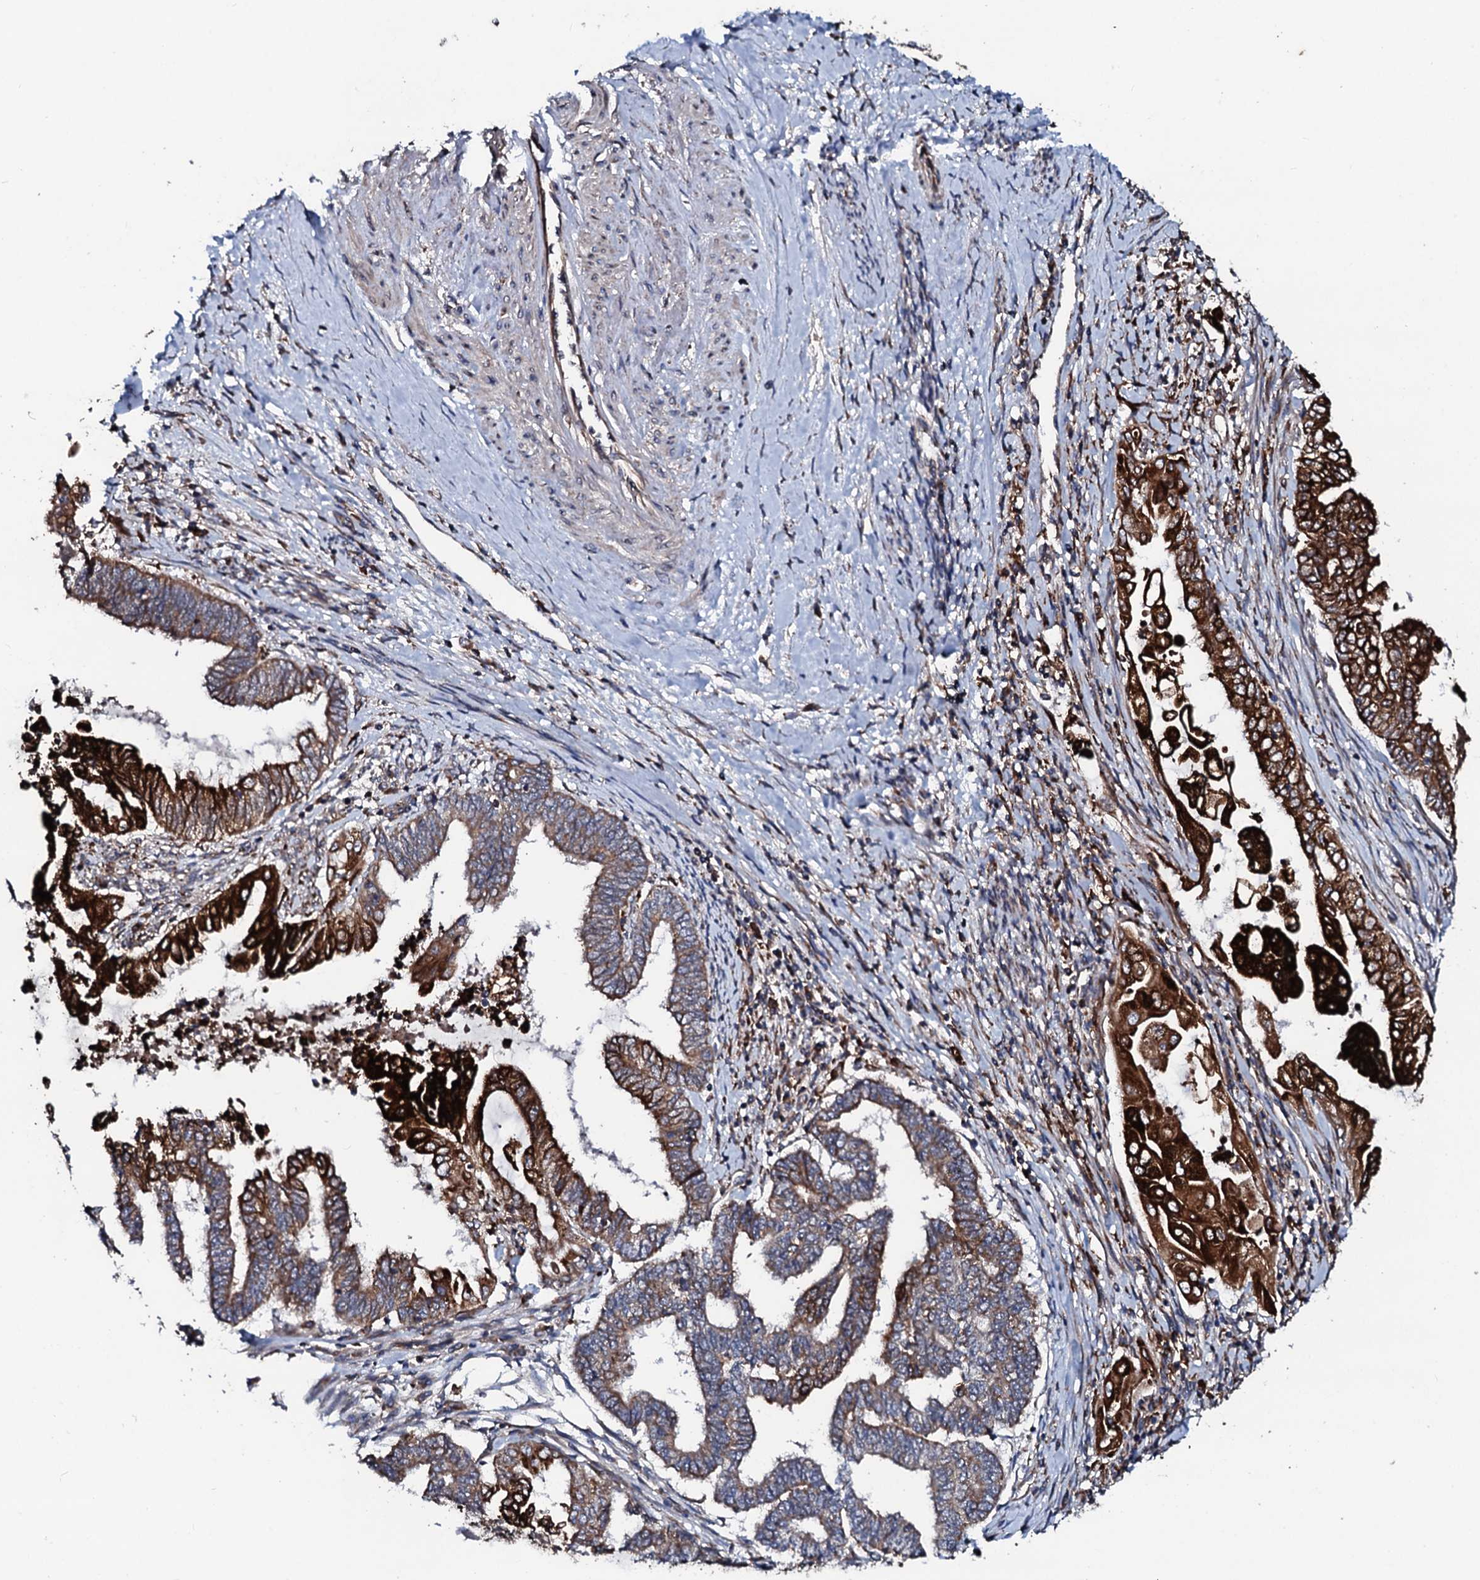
{"staining": {"intensity": "strong", "quantity": "25%-75%", "location": "cytoplasmic/membranous"}, "tissue": "endometrial cancer", "cell_type": "Tumor cells", "image_type": "cancer", "snomed": [{"axis": "morphology", "description": "Adenocarcinoma, NOS"}, {"axis": "topography", "description": "Uterus"}, {"axis": "topography", "description": "Endometrium"}], "caption": "A histopathology image showing strong cytoplasmic/membranous staining in approximately 25%-75% of tumor cells in endometrial cancer, as visualized by brown immunohistochemical staining.", "gene": "SDHAF2", "patient": {"sex": "female", "age": 70}}